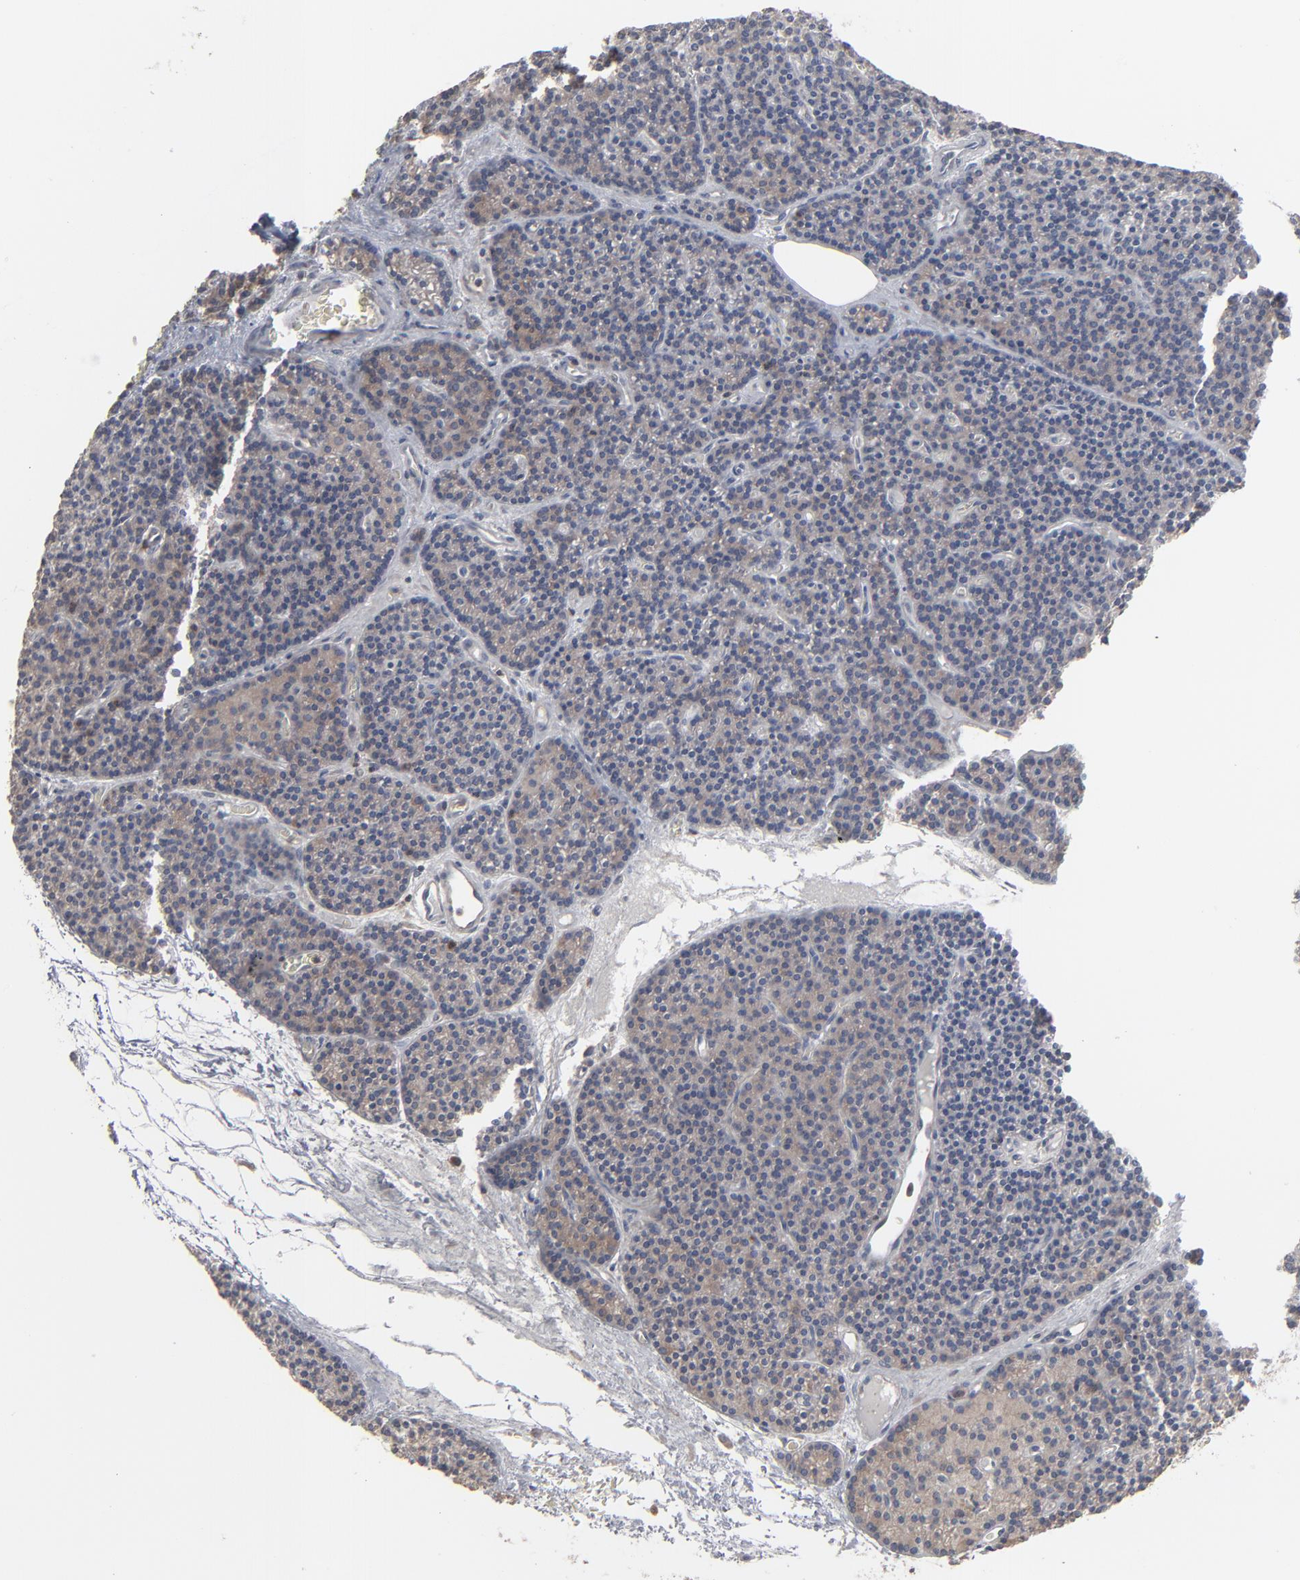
{"staining": {"intensity": "moderate", "quantity": ">75%", "location": "cytoplasmic/membranous,nuclear"}, "tissue": "parathyroid gland", "cell_type": "Glandular cells", "image_type": "normal", "snomed": [{"axis": "morphology", "description": "Normal tissue, NOS"}, {"axis": "topography", "description": "Parathyroid gland"}], "caption": "DAB immunohistochemical staining of unremarkable human parathyroid gland demonstrates moderate cytoplasmic/membranous,nuclear protein expression in approximately >75% of glandular cells. (Brightfield microscopy of DAB IHC at high magnification).", "gene": "STAT4", "patient": {"sex": "male", "age": 57}}